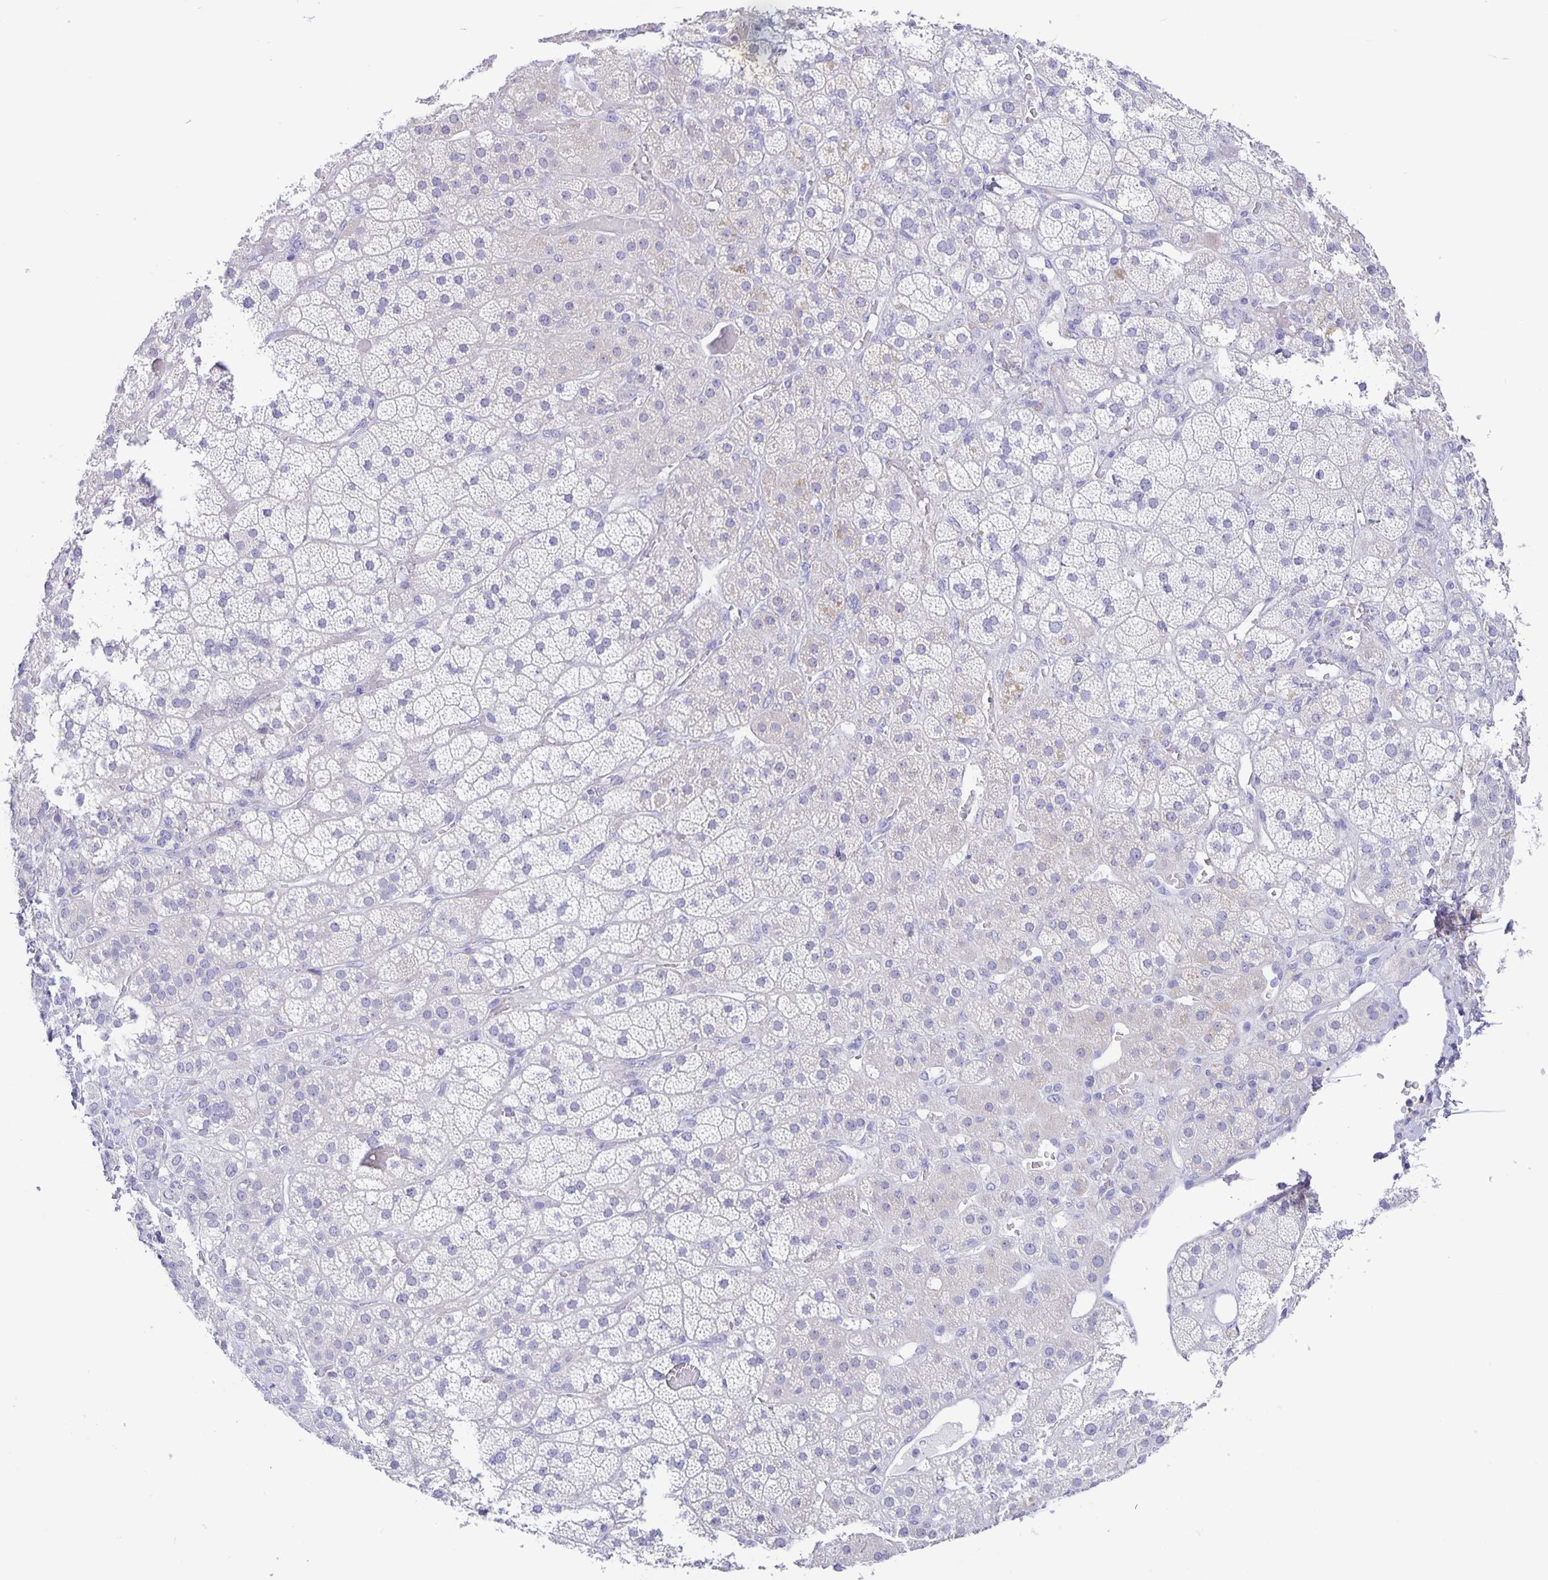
{"staining": {"intensity": "negative", "quantity": "none", "location": "none"}, "tissue": "adrenal gland", "cell_type": "Glandular cells", "image_type": "normal", "snomed": [{"axis": "morphology", "description": "Normal tissue, NOS"}, {"axis": "topography", "description": "Adrenal gland"}], "caption": "A high-resolution micrograph shows immunohistochemistry (IHC) staining of normal adrenal gland, which displays no significant staining in glandular cells. Brightfield microscopy of immunohistochemistry stained with DAB (3,3'-diaminobenzidine) (brown) and hematoxylin (blue), captured at high magnification.", "gene": "ERMN", "patient": {"sex": "male", "age": 57}}